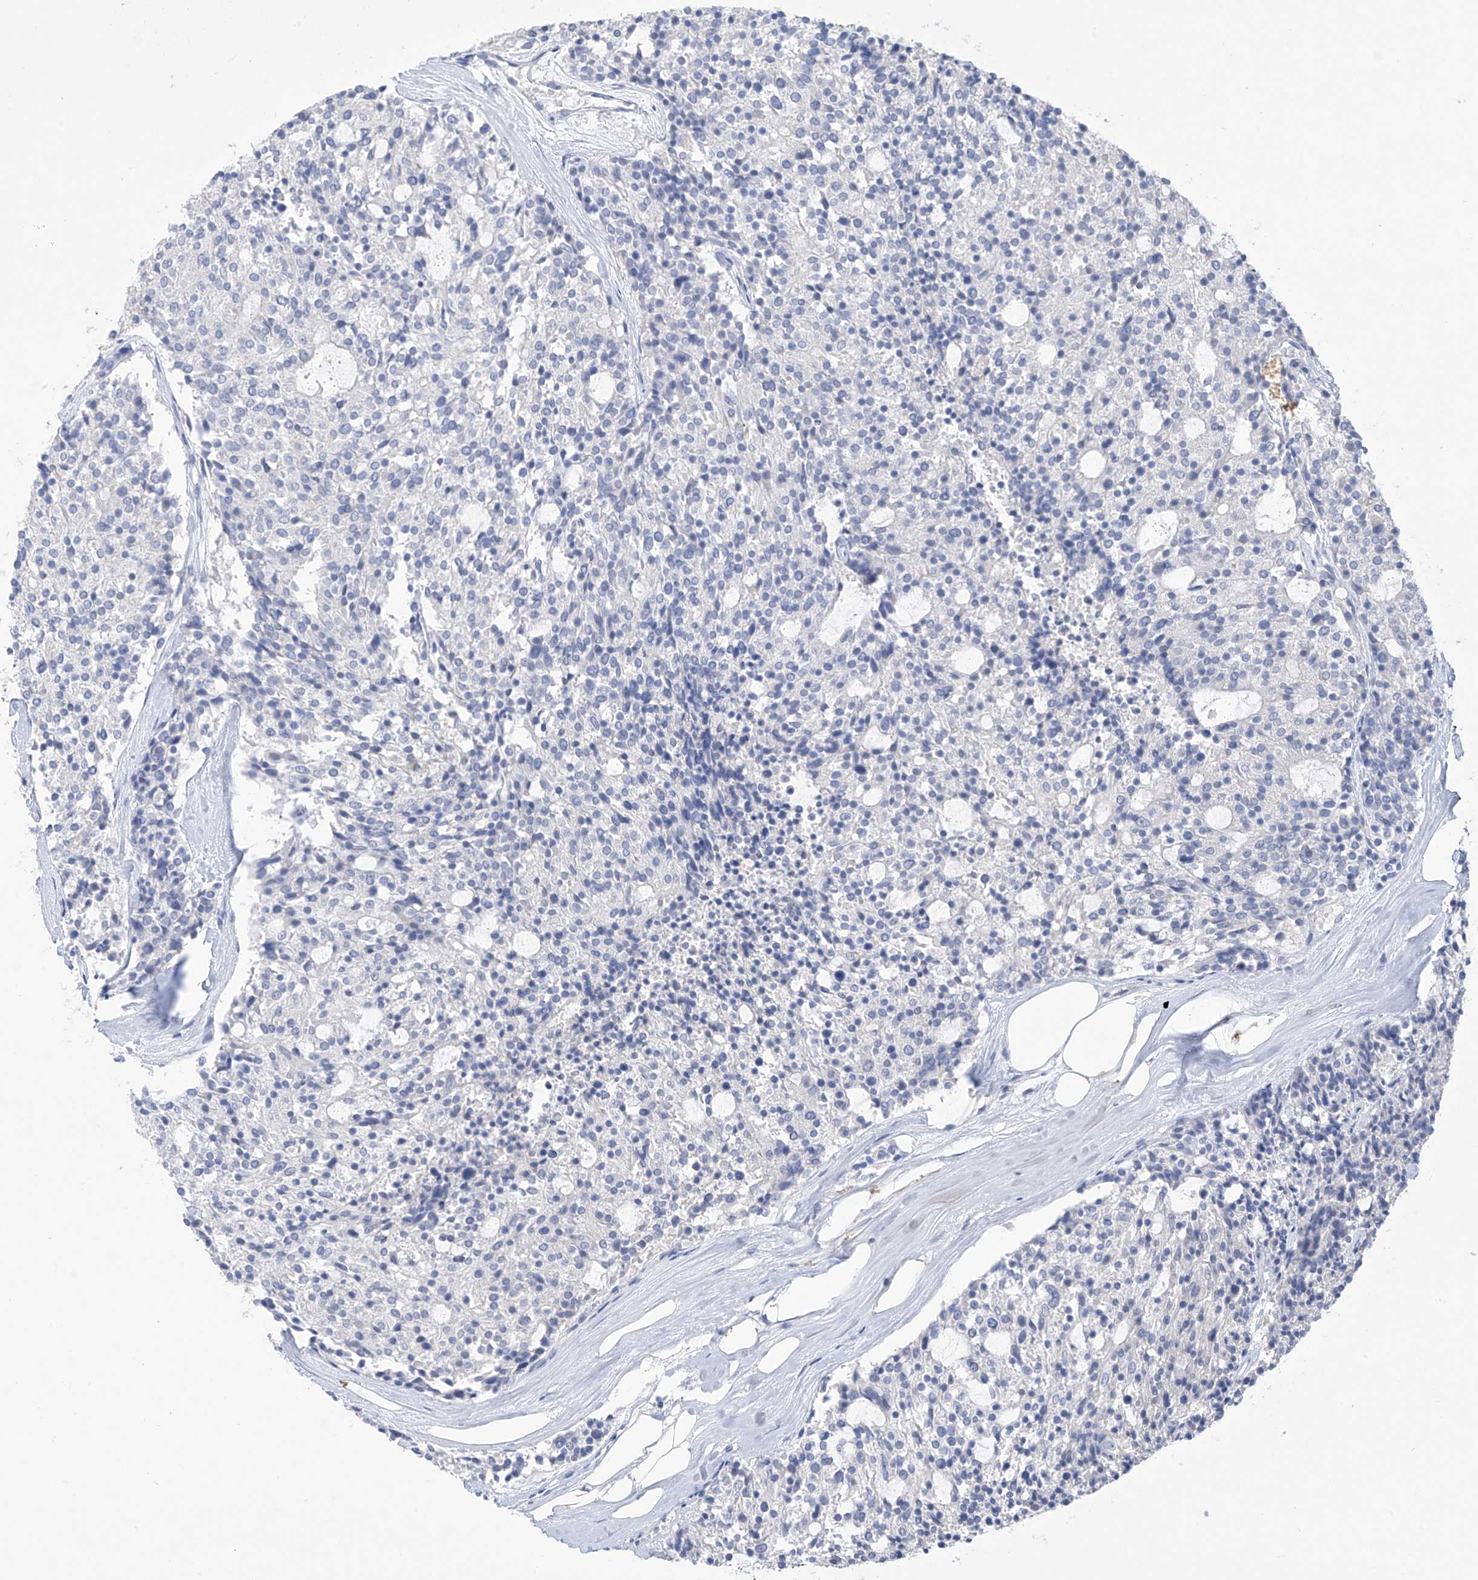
{"staining": {"intensity": "negative", "quantity": "none", "location": "none"}, "tissue": "carcinoid", "cell_type": "Tumor cells", "image_type": "cancer", "snomed": [{"axis": "morphology", "description": "Carcinoid, malignant, NOS"}, {"axis": "topography", "description": "Pancreas"}], "caption": "Carcinoid was stained to show a protein in brown. There is no significant staining in tumor cells.", "gene": "OGT", "patient": {"sex": "female", "age": 54}}